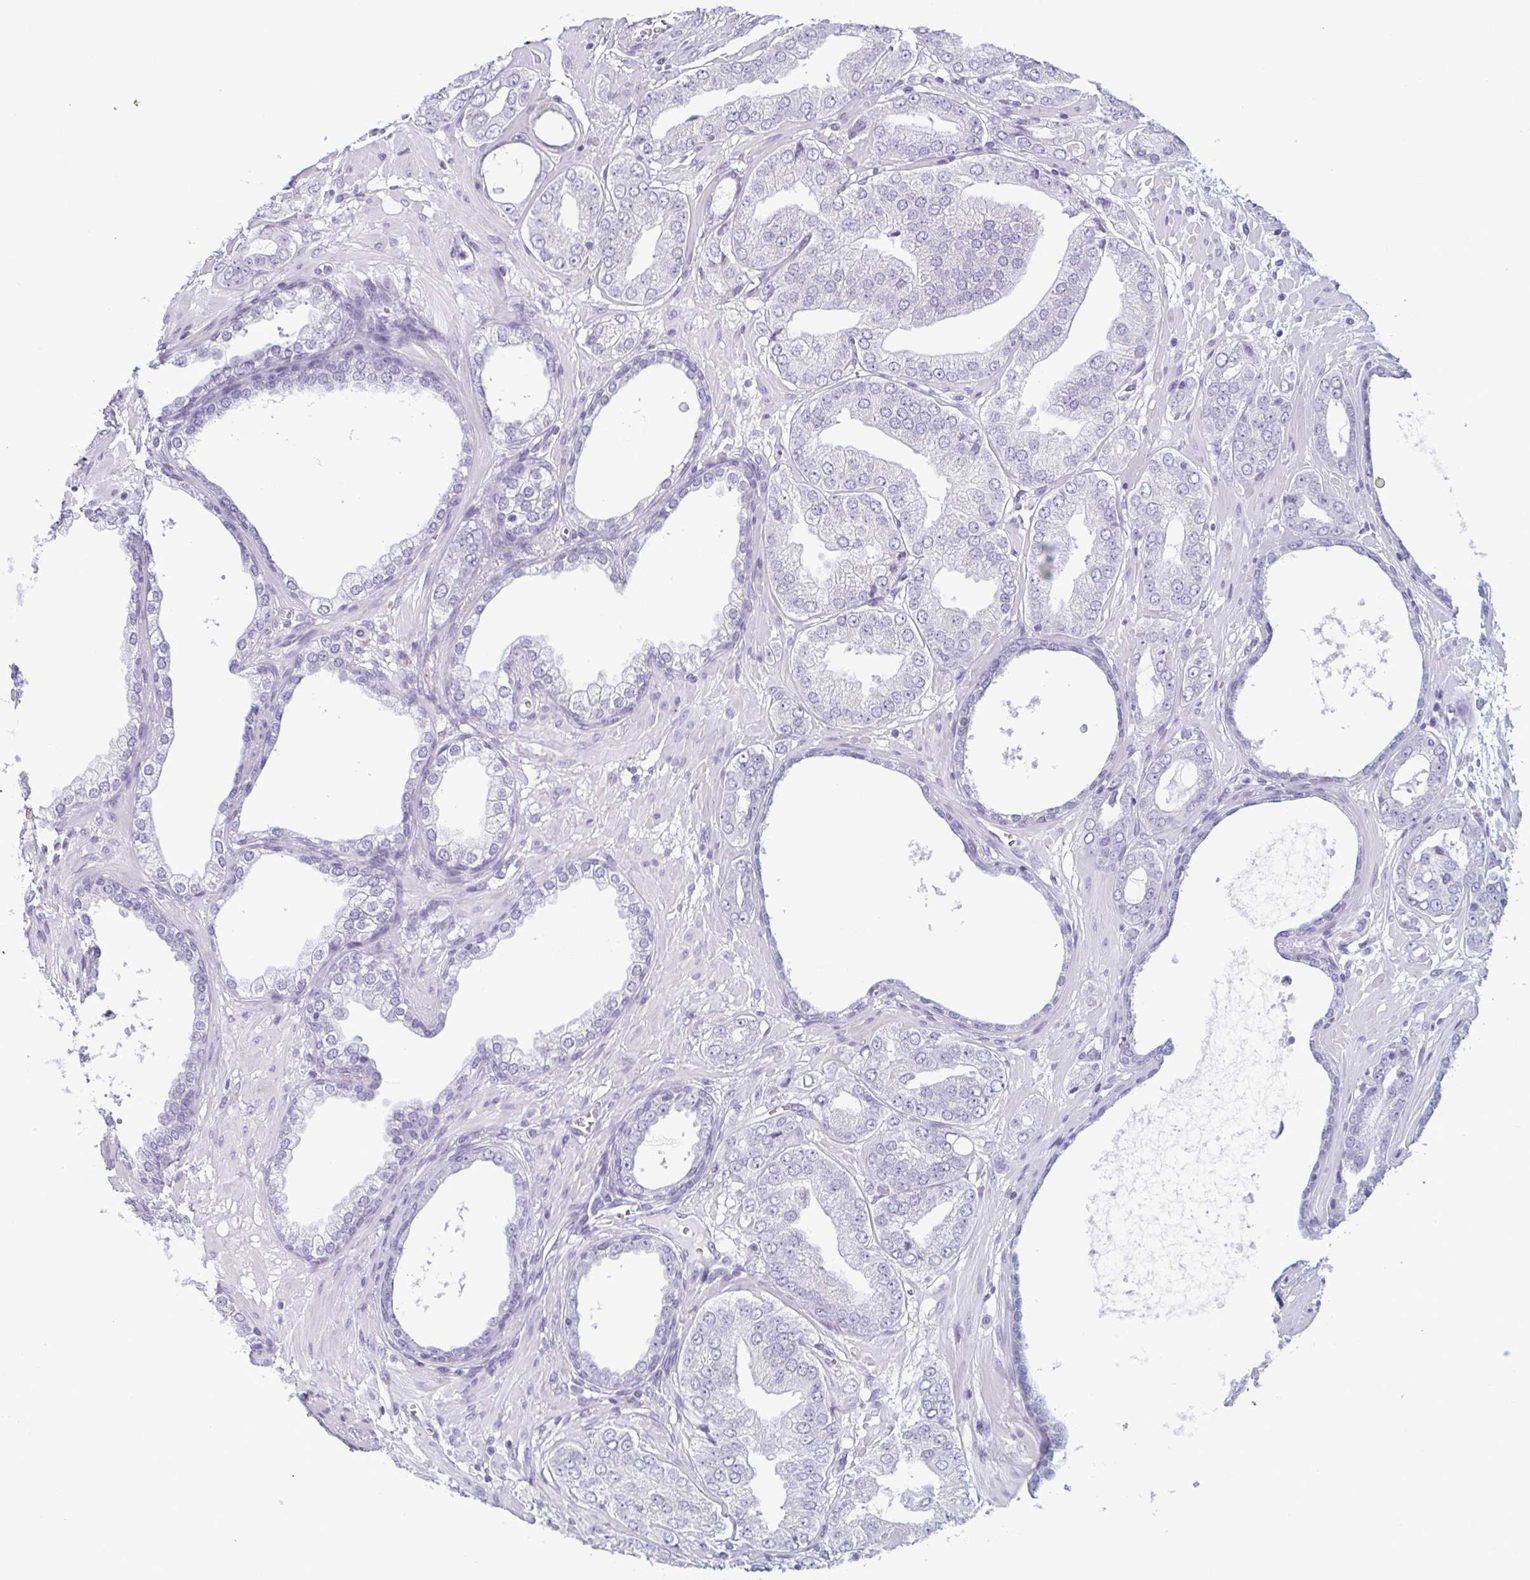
{"staining": {"intensity": "negative", "quantity": "none", "location": "none"}, "tissue": "prostate cancer", "cell_type": "Tumor cells", "image_type": "cancer", "snomed": [{"axis": "morphology", "description": "Adenocarcinoma, Low grade"}, {"axis": "topography", "description": "Prostate"}], "caption": "Immunohistochemical staining of prostate cancer shows no significant positivity in tumor cells. The staining is performed using DAB brown chromogen with nuclei counter-stained in using hematoxylin.", "gene": "KRT78", "patient": {"sex": "male", "age": 60}}